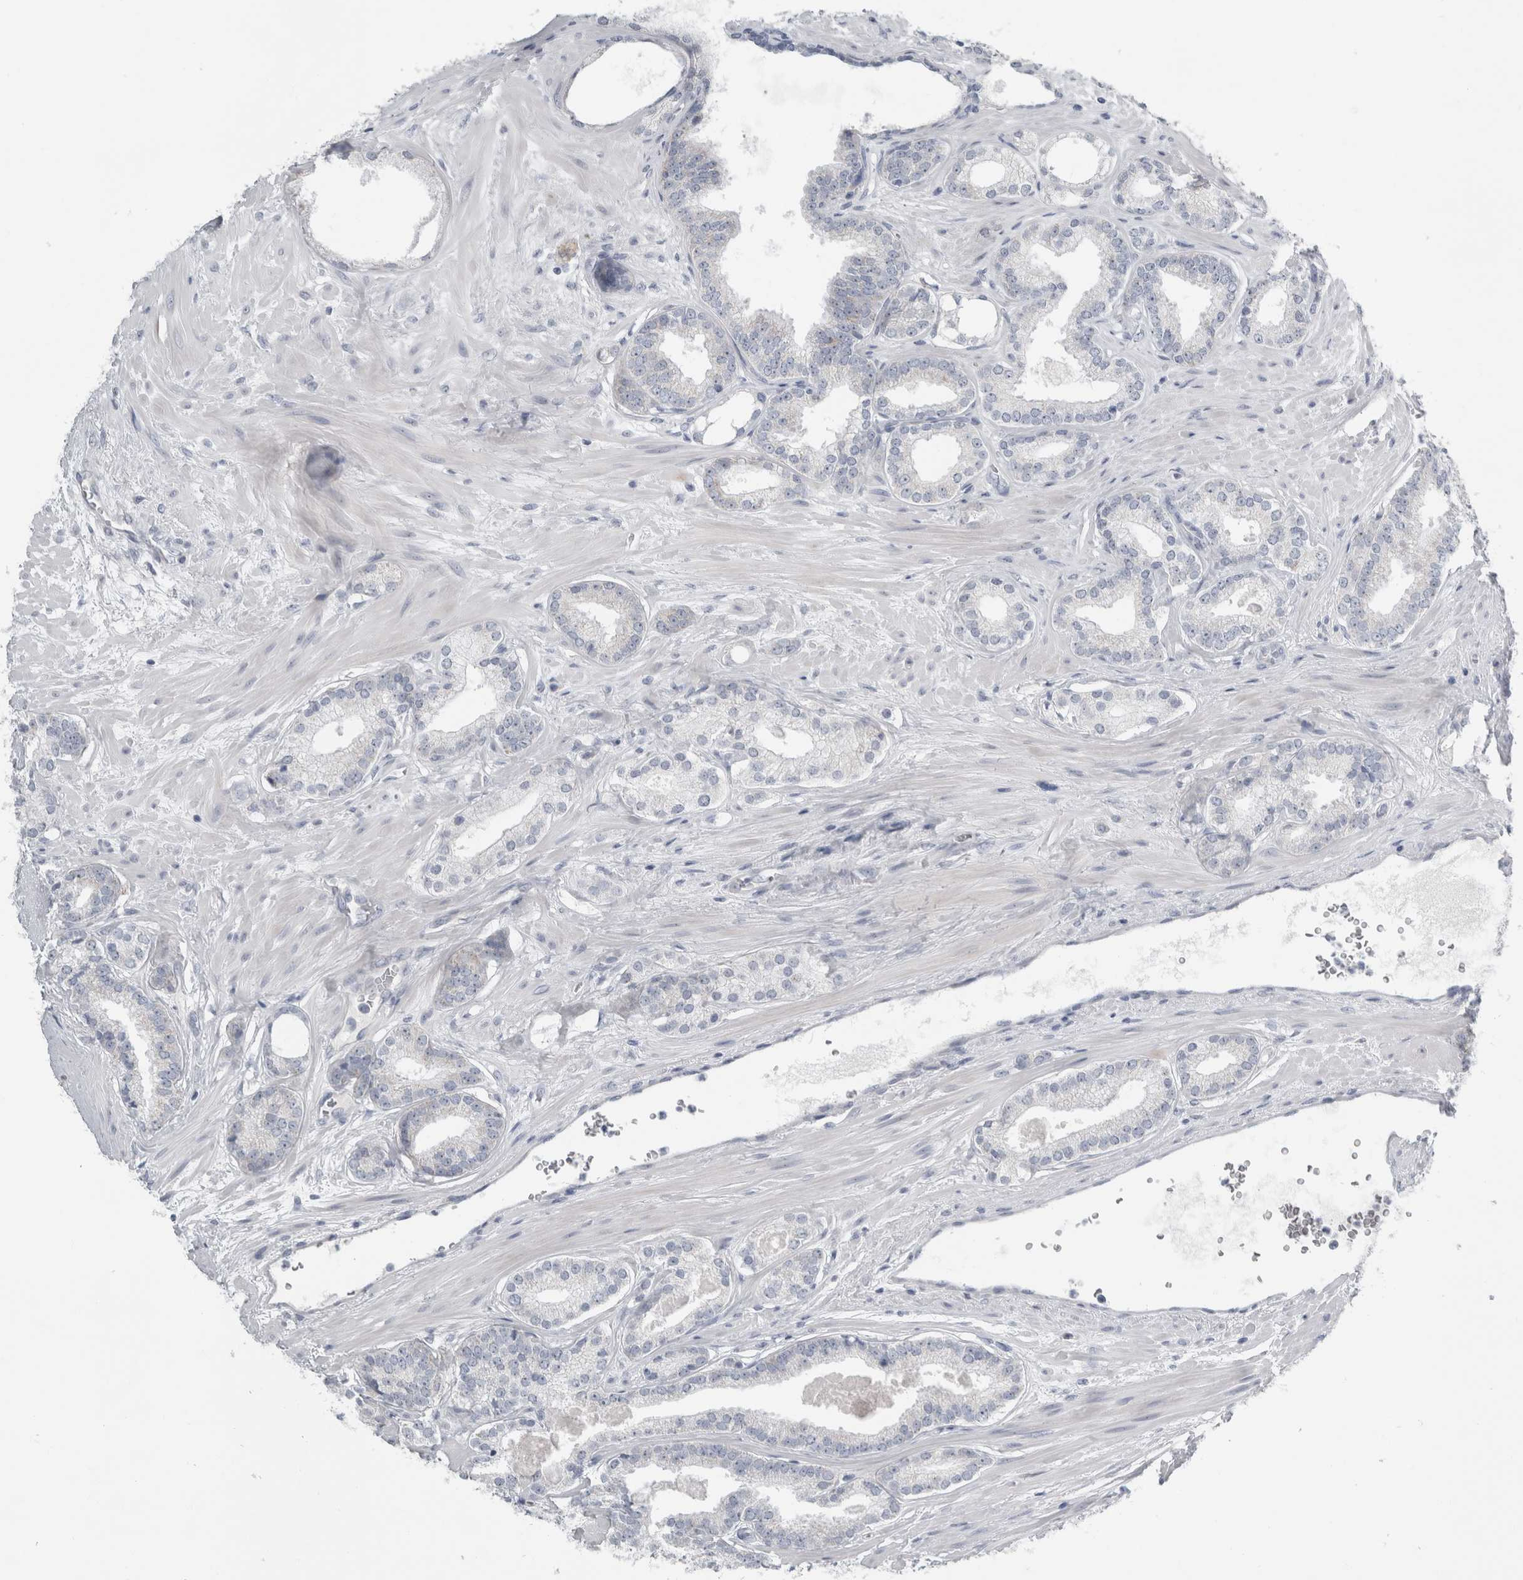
{"staining": {"intensity": "negative", "quantity": "none", "location": "none"}, "tissue": "prostate cancer", "cell_type": "Tumor cells", "image_type": "cancer", "snomed": [{"axis": "morphology", "description": "Adenocarcinoma, Low grade"}, {"axis": "topography", "description": "Prostate"}], "caption": "Adenocarcinoma (low-grade) (prostate) was stained to show a protein in brown. There is no significant positivity in tumor cells.", "gene": "FXYD7", "patient": {"sex": "male", "age": 70}}